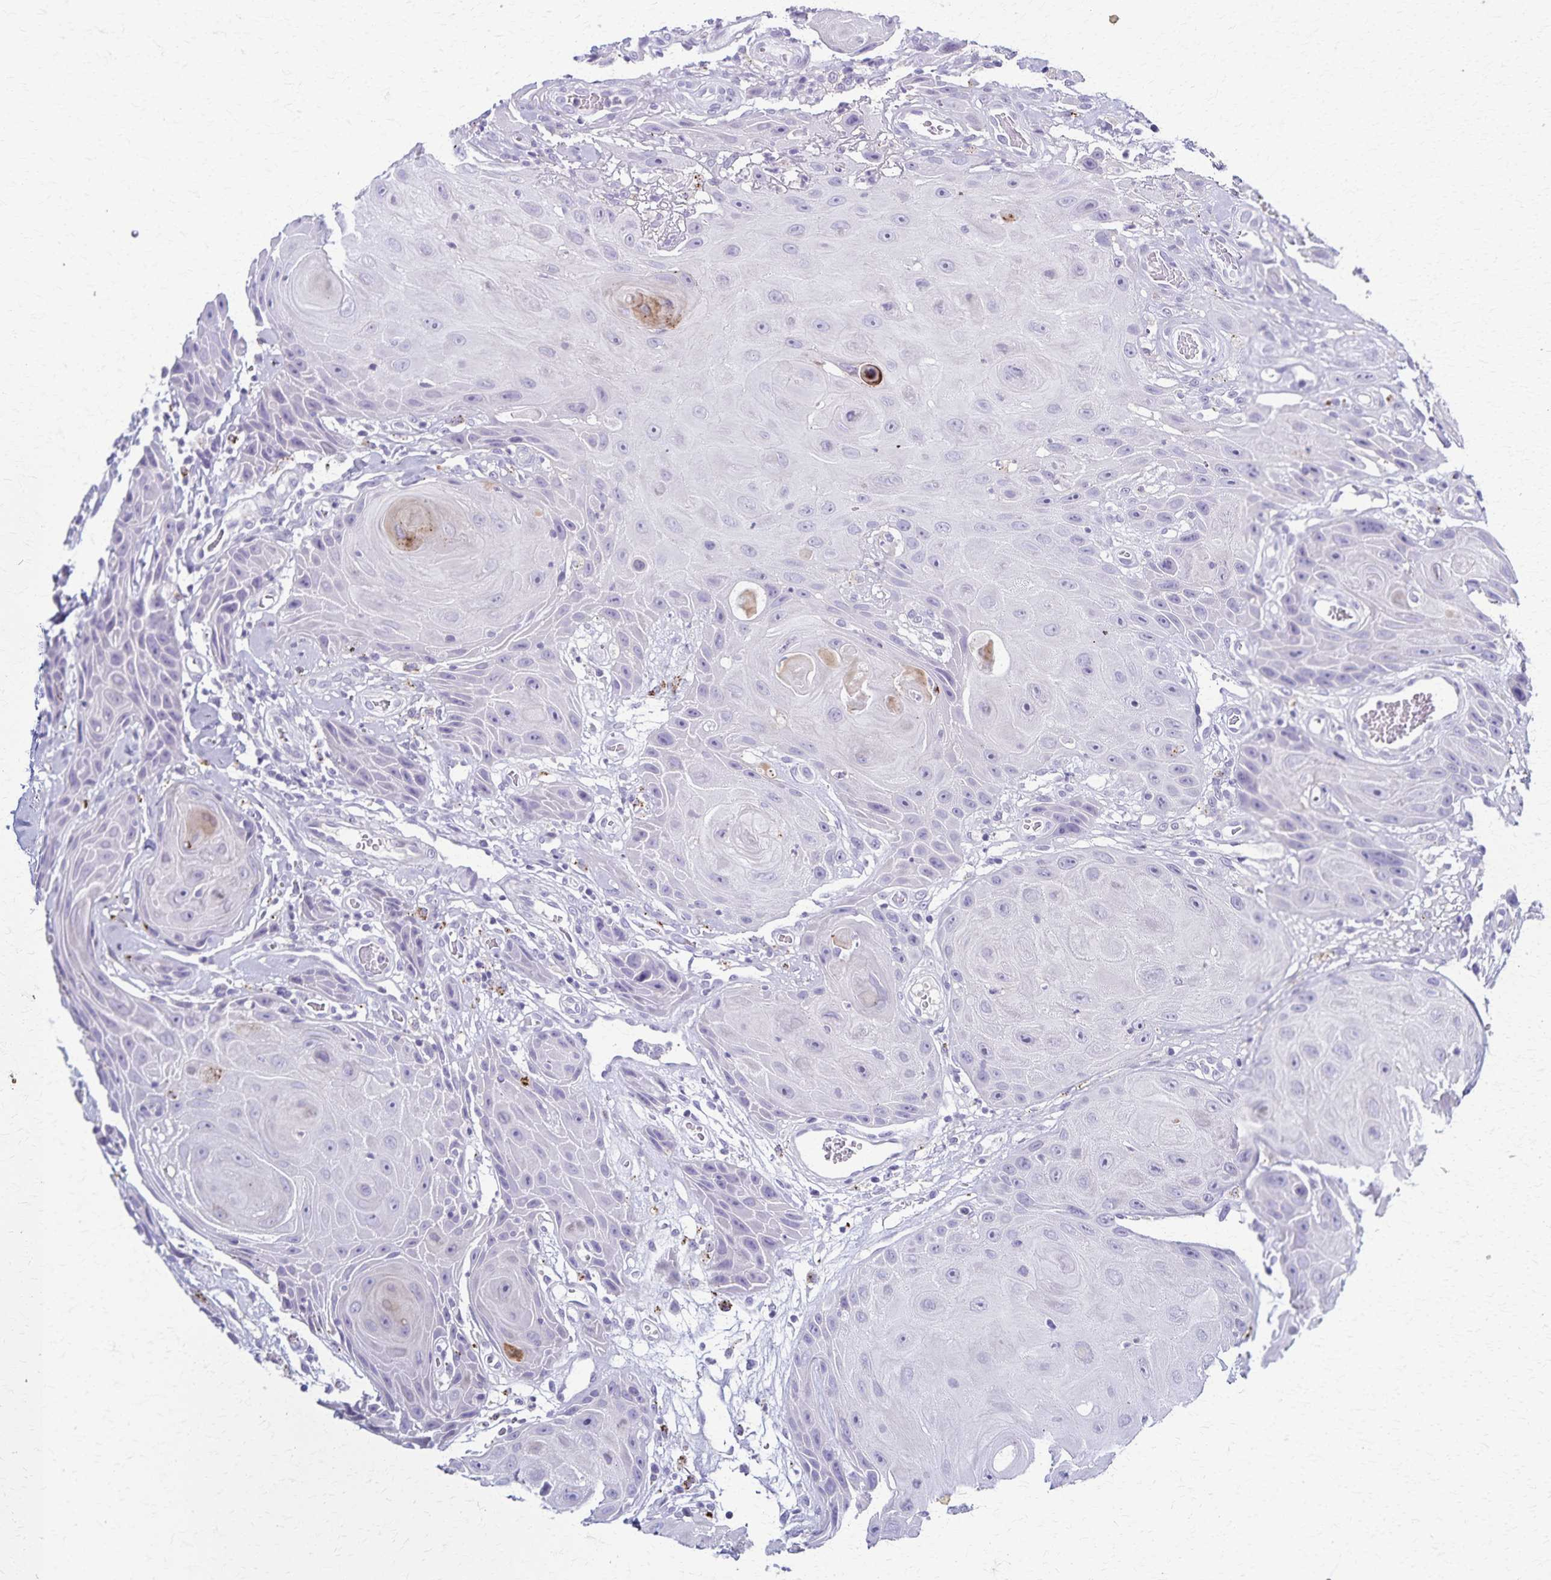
{"staining": {"intensity": "negative", "quantity": "none", "location": "none"}, "tissue": "head and neck cancer", "cell_type": "Tumor cells", "image_type": "cancer", "snomed": [{"axis": "morphology", "description": "Squamous cell carcinoma, NOS"}, {"axis": "topography", "description": "Oral tissue"}, {"axis": "topography", "description": "Head-Neck"}], "caption": "Squamous cell carcinoma (head and neck) was stained to show a protein in brown. There is no significant staining in tumor cells.", "gene": "TMEM60", "patient": {"sex": "male", "age": 49}}